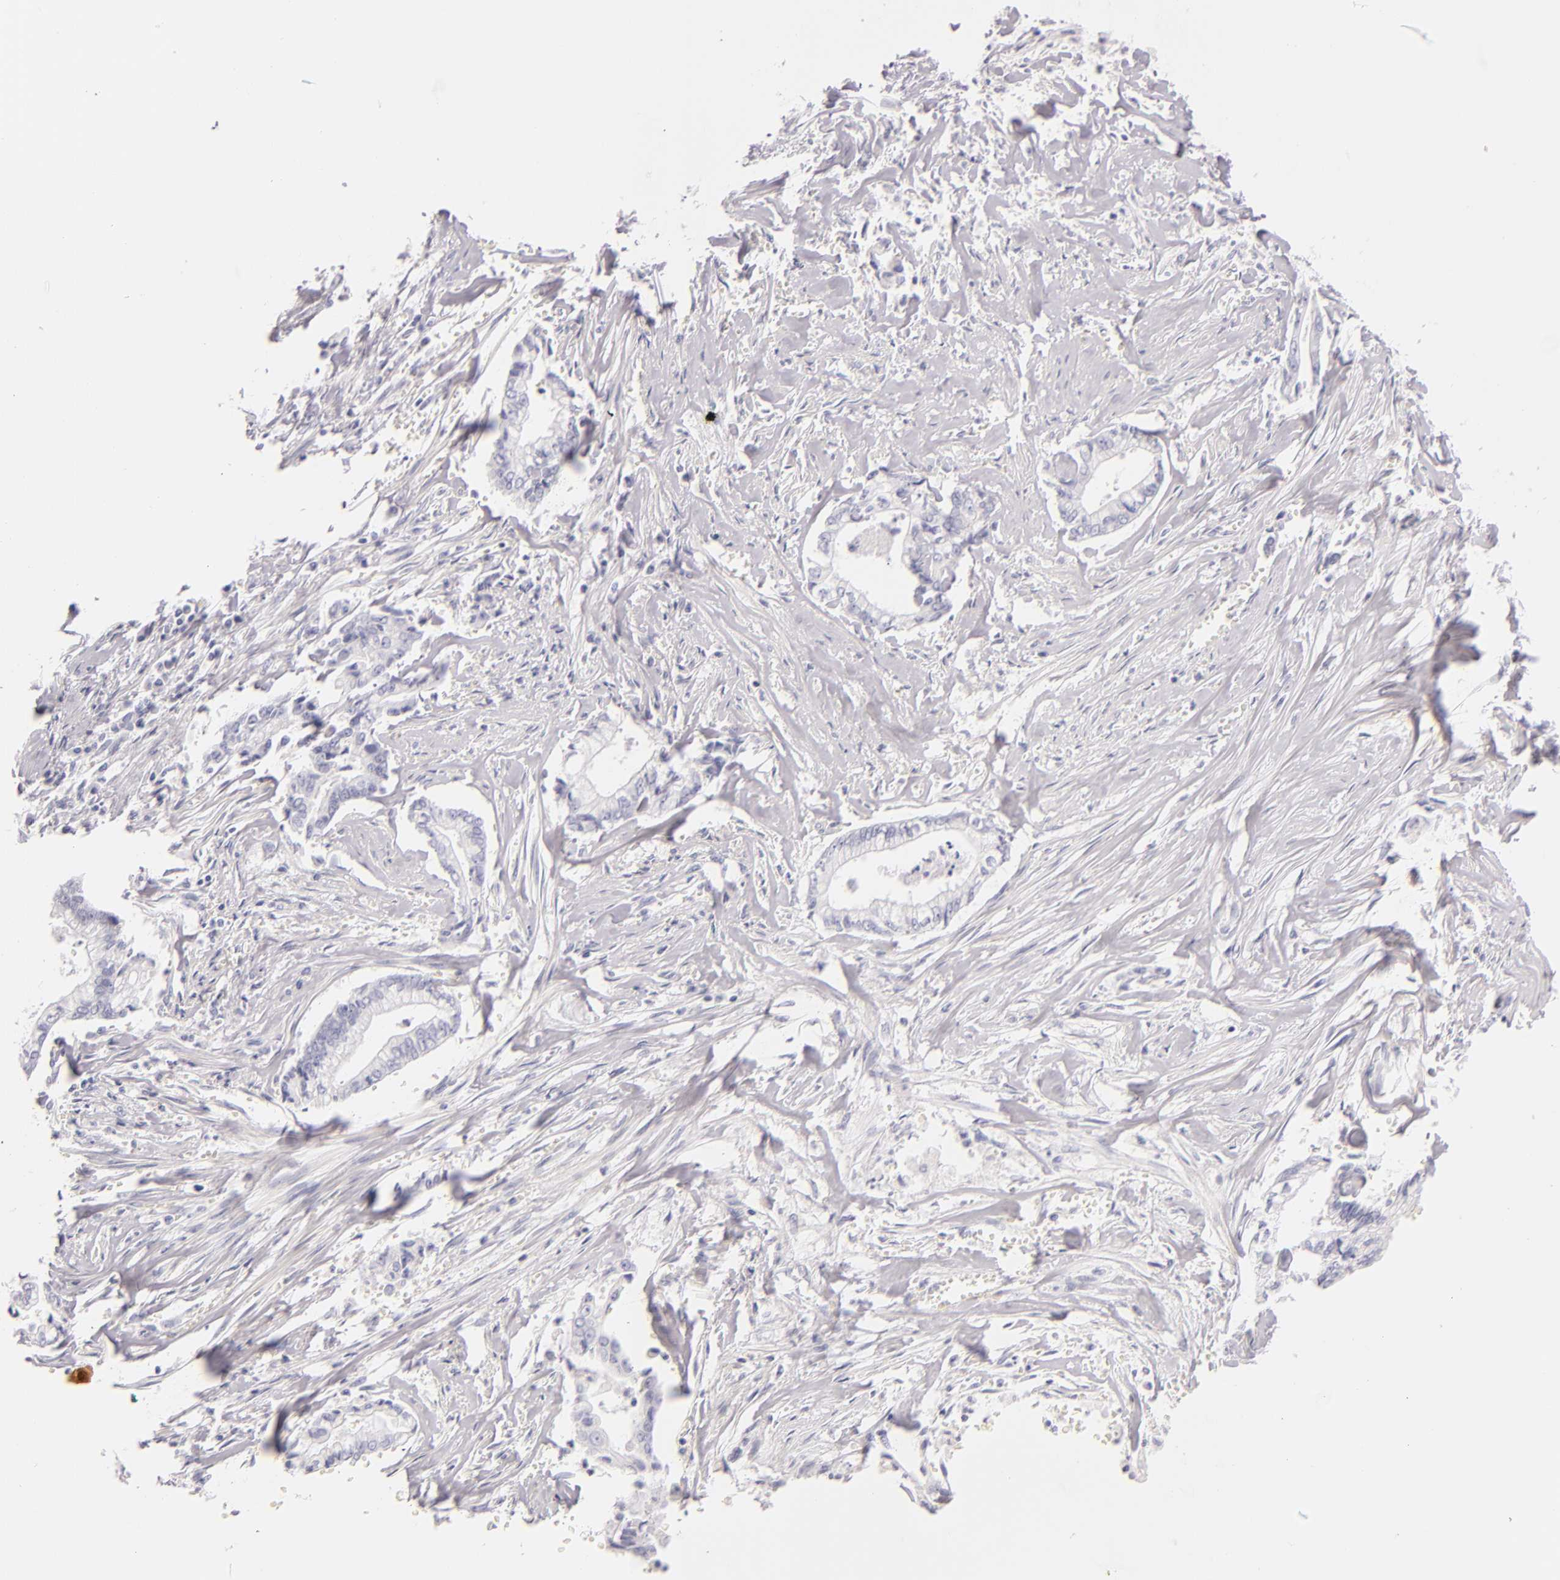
{"staining": {"intensity": "negative", "quantity": "none", "location": "none"}, "tissue": "liver cancer", "cell_type": "Tumor cells", "image_type": "cancer", "snomed": [{"axis": "morphology", "description": "Cholangiocarcinoma"}, {"axis": "topography", "description": "Liver"}], "caption": "Histopathology image shows no significant protein expression in tumor cells of liver cancer (cholangiocarcinoma). The staining is performed using DAB brown chromogen with nuclei counter-stained in using hematoxylin.", "gene": "FABP1", "patient": {"sex": "male", "age": 57}}